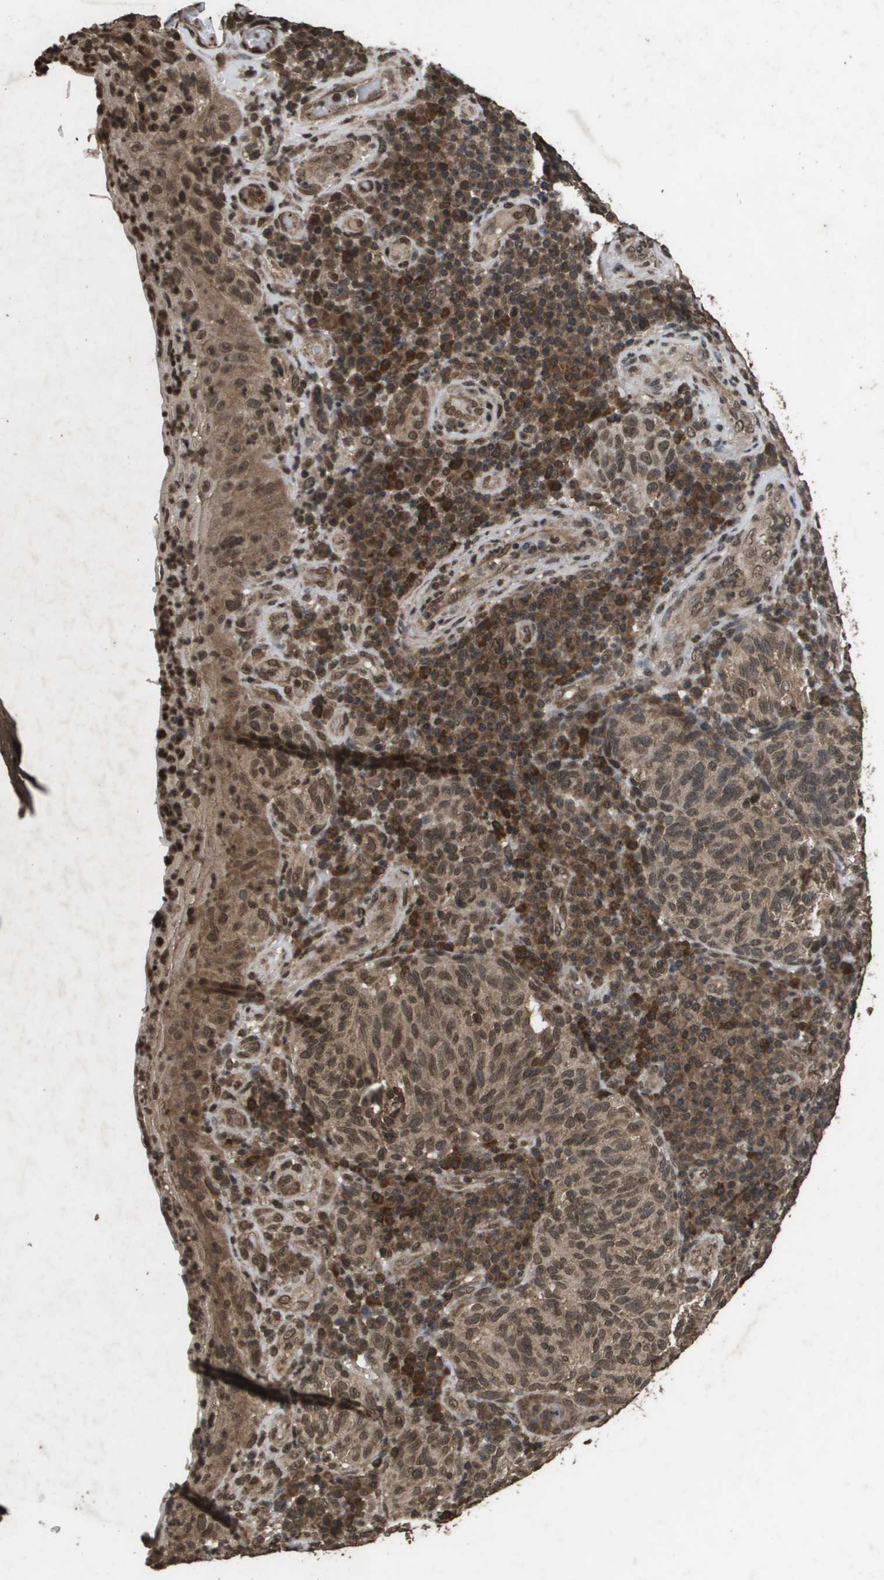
{"staining": {"intensity": "weak", "quantity": ">75%", "location": "cytoplasmic/membranous,nuclear"}, "tissue": "melanoma", "cell_type": "Tumor cells", "image_type": "cancer", "snomed": [{"axis": "morphology", "description": "Malignant melanoma, NOS"}, {"axis": "topography", "description": "Skin"}], "caption": "Immunohistochemical staining of malignant melanoma displays low levels of weak cytoplasmic/membranous and nuclear protein positivity in approximately >75% of tumor cells. (DAB IHC, brown staining for protein, blue staining for nuclei).", "gene": "AXIN2", "patient": {"sex": "female", "age": 73}}